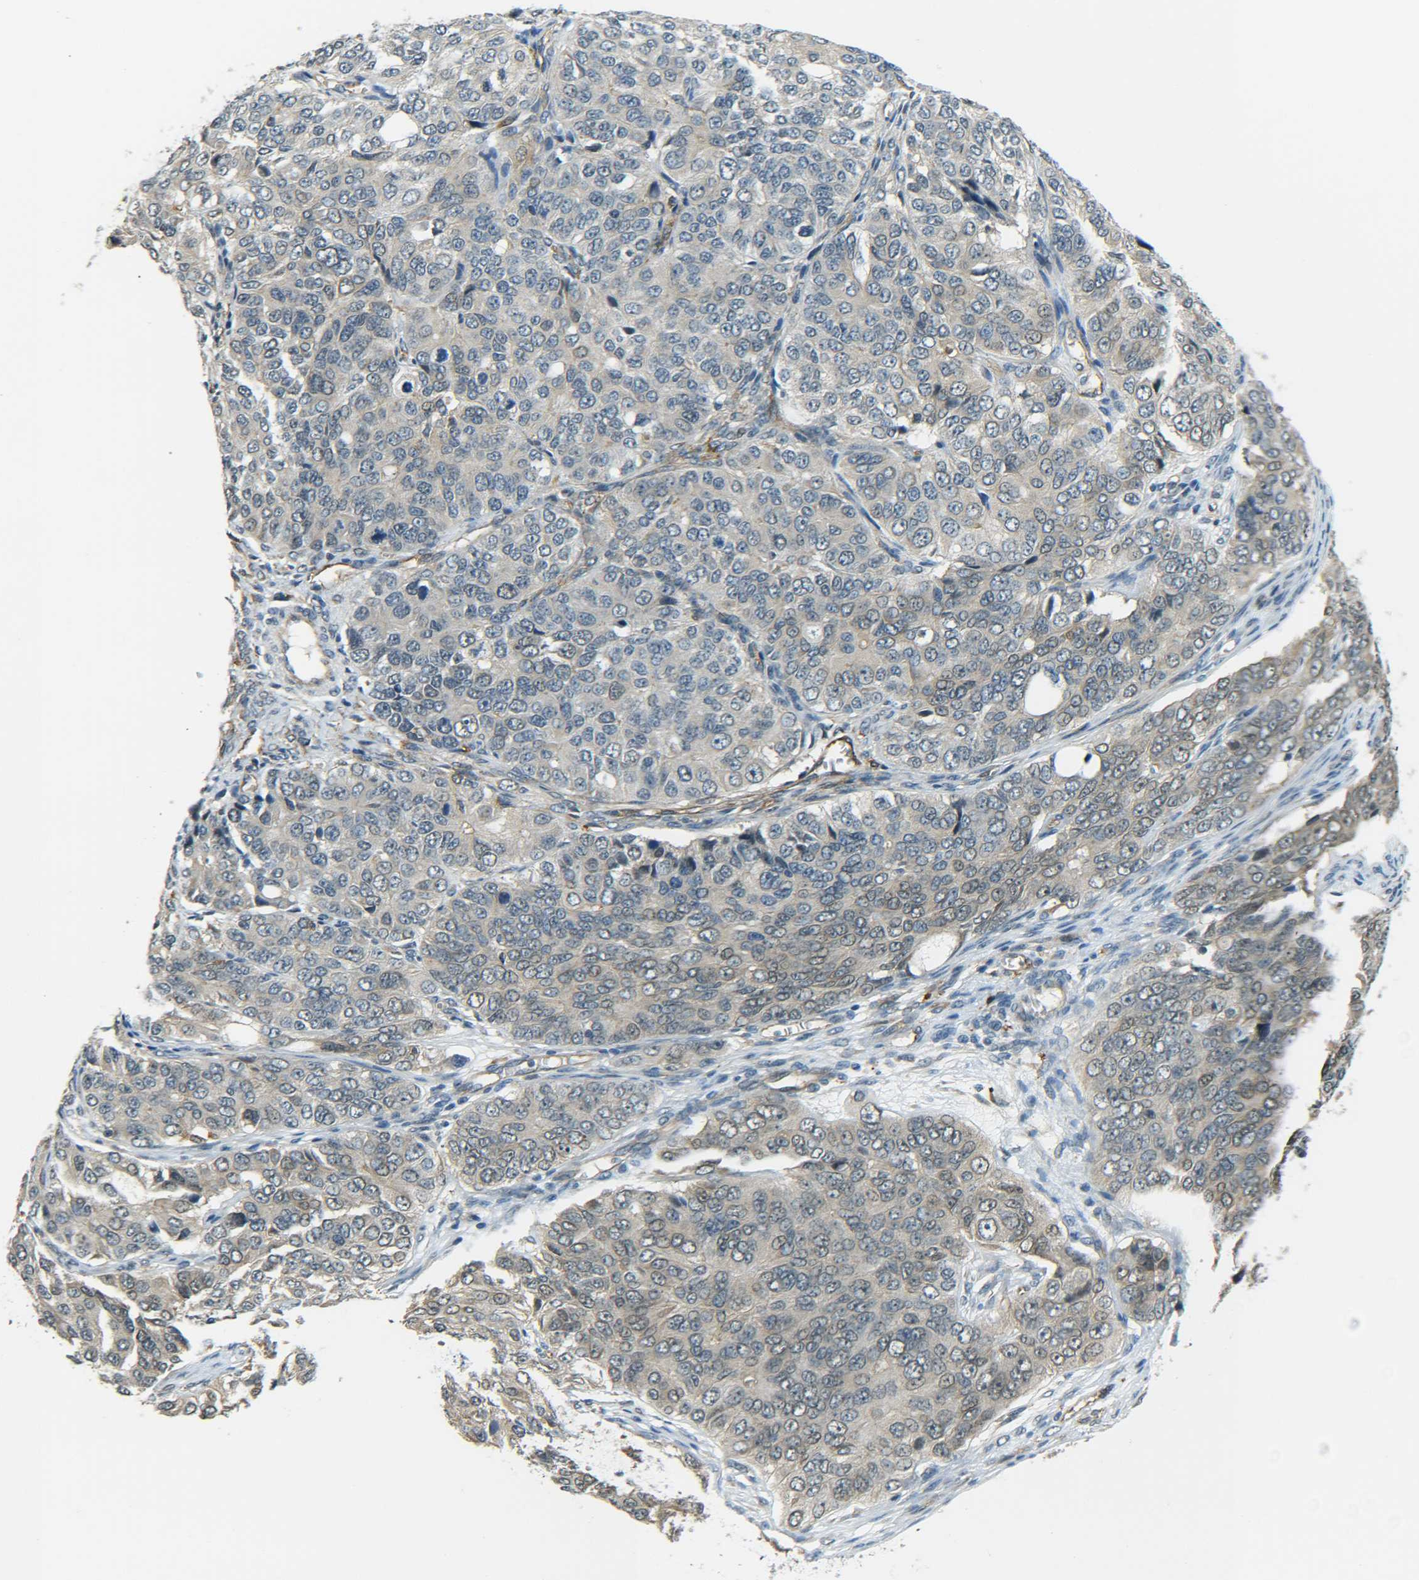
{"staining": {"intensity": "weak", "quantity": ">75%", "location": "cytoplasmic/membranous"}, "tissue": "ovarian cancer", "cell_type": "Tumor cells", "image_type": "cancer", "snomed": [{"axis": "morphology", "description": "Carcinoma, endometroid"}, {"axis": "topography", "description": "Ovary"}], "caption": "Immunohistochemistry (IHC) image of human ovarian endometroid carcinoma stained for a protein (brown), which exhibits low levels of weak cytoplasmic/membranous expression in approximately >75% of tumor cells.", "gene": "DAB2", "patient": {"sex": "female", "age": 51}}